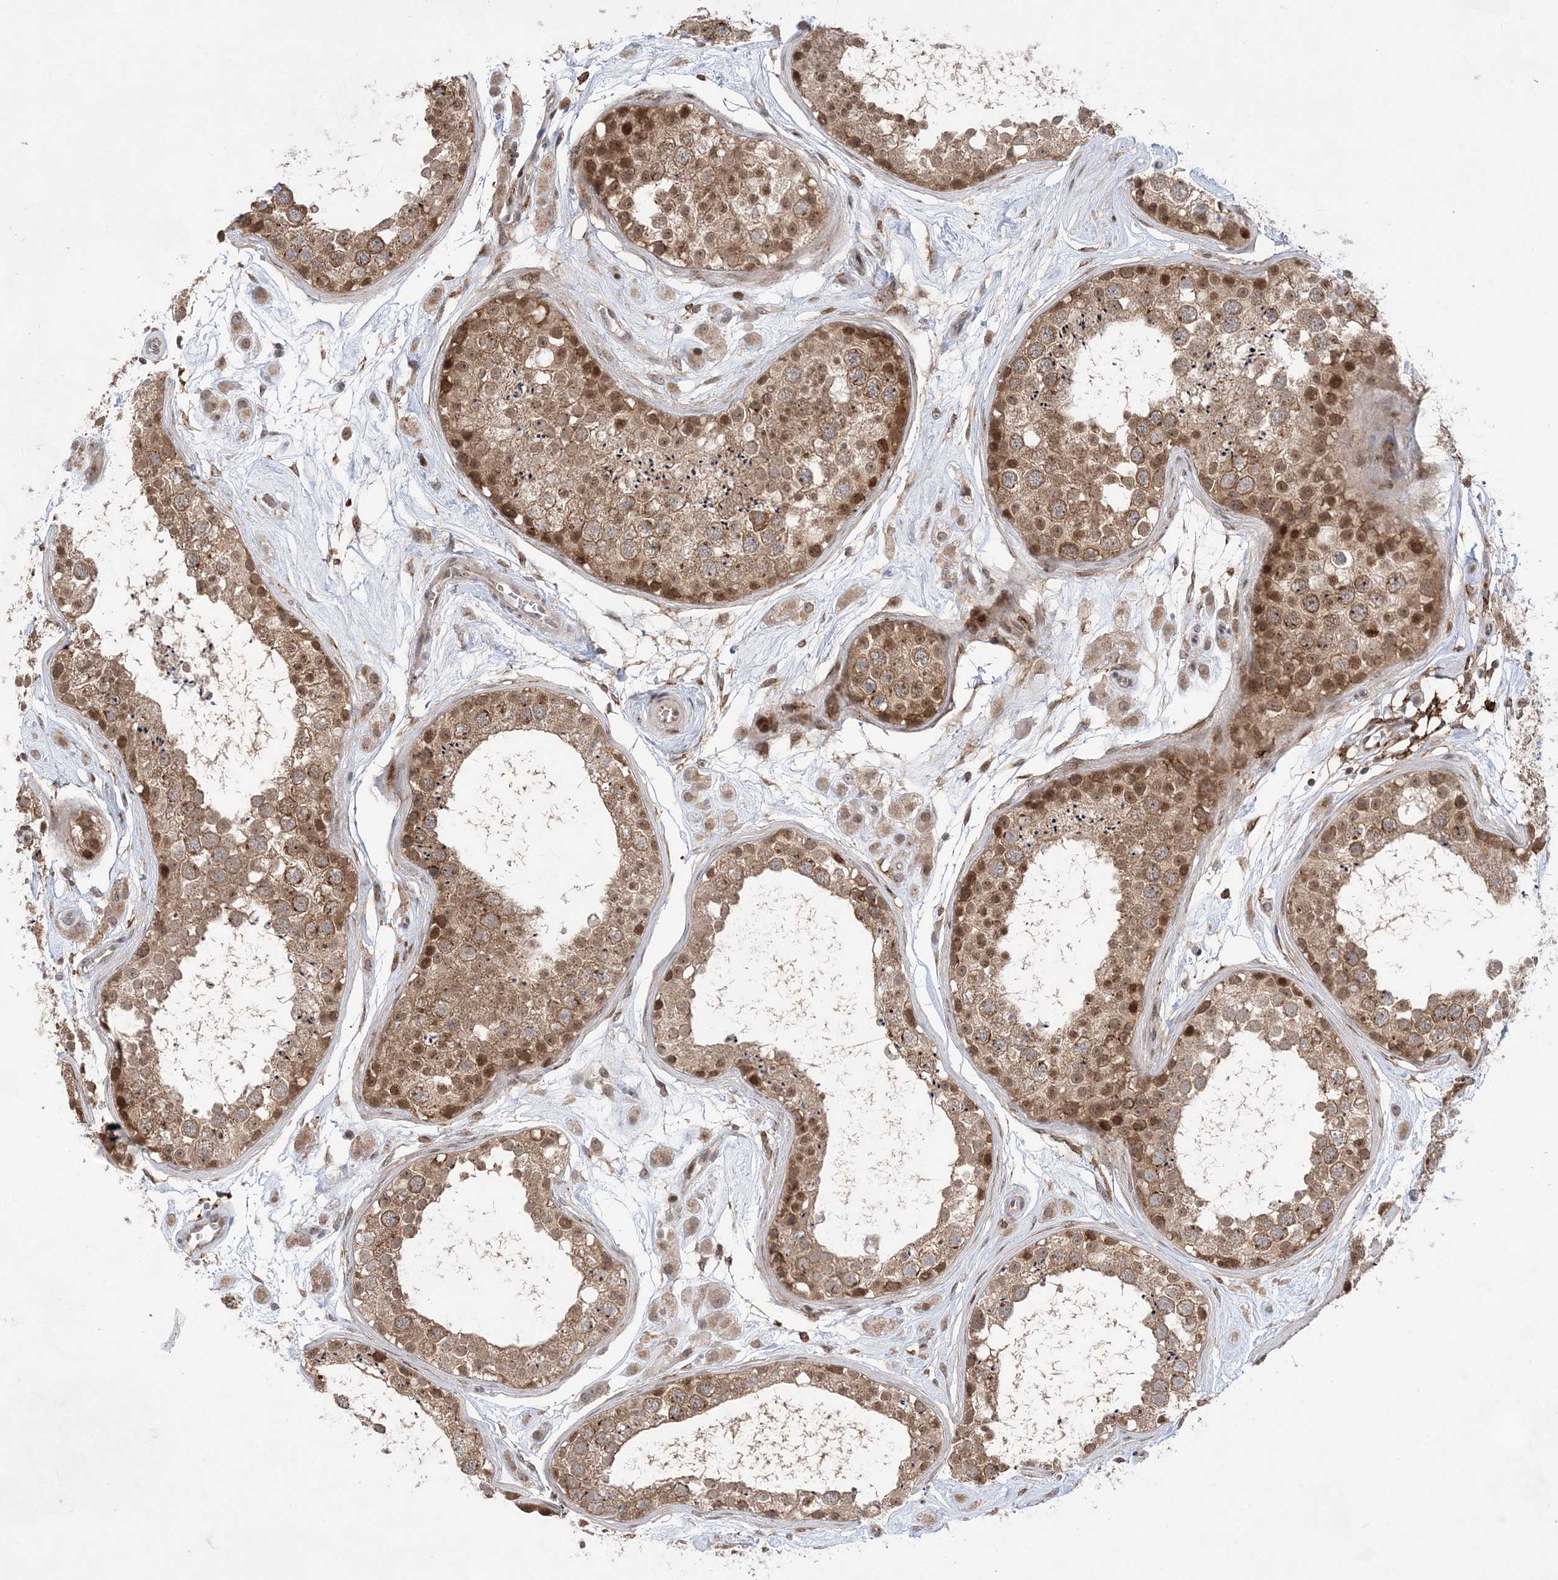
{"staining": {"intensity": "moderate", "quantity": ">75%", "location": "cytoplasmic/membranous,nuclear"}, "tissue": "testis", "cell_type": "Cells in seminiferous ducts", "image_type": "normal", "snomed": [{"axis": "morphology", "description": "Normal tissue, NOS"}, {"axis": "topography", "description": "Testis"}], "caption": "Testis stained with a brown dye shows moderate cytoplasmic/membranous,nuclear positive expression in approximately >75% of cells in seminiferous ducts.", "gene": "ANAPC15", "patient": {"sex": "male", "age": 25}}